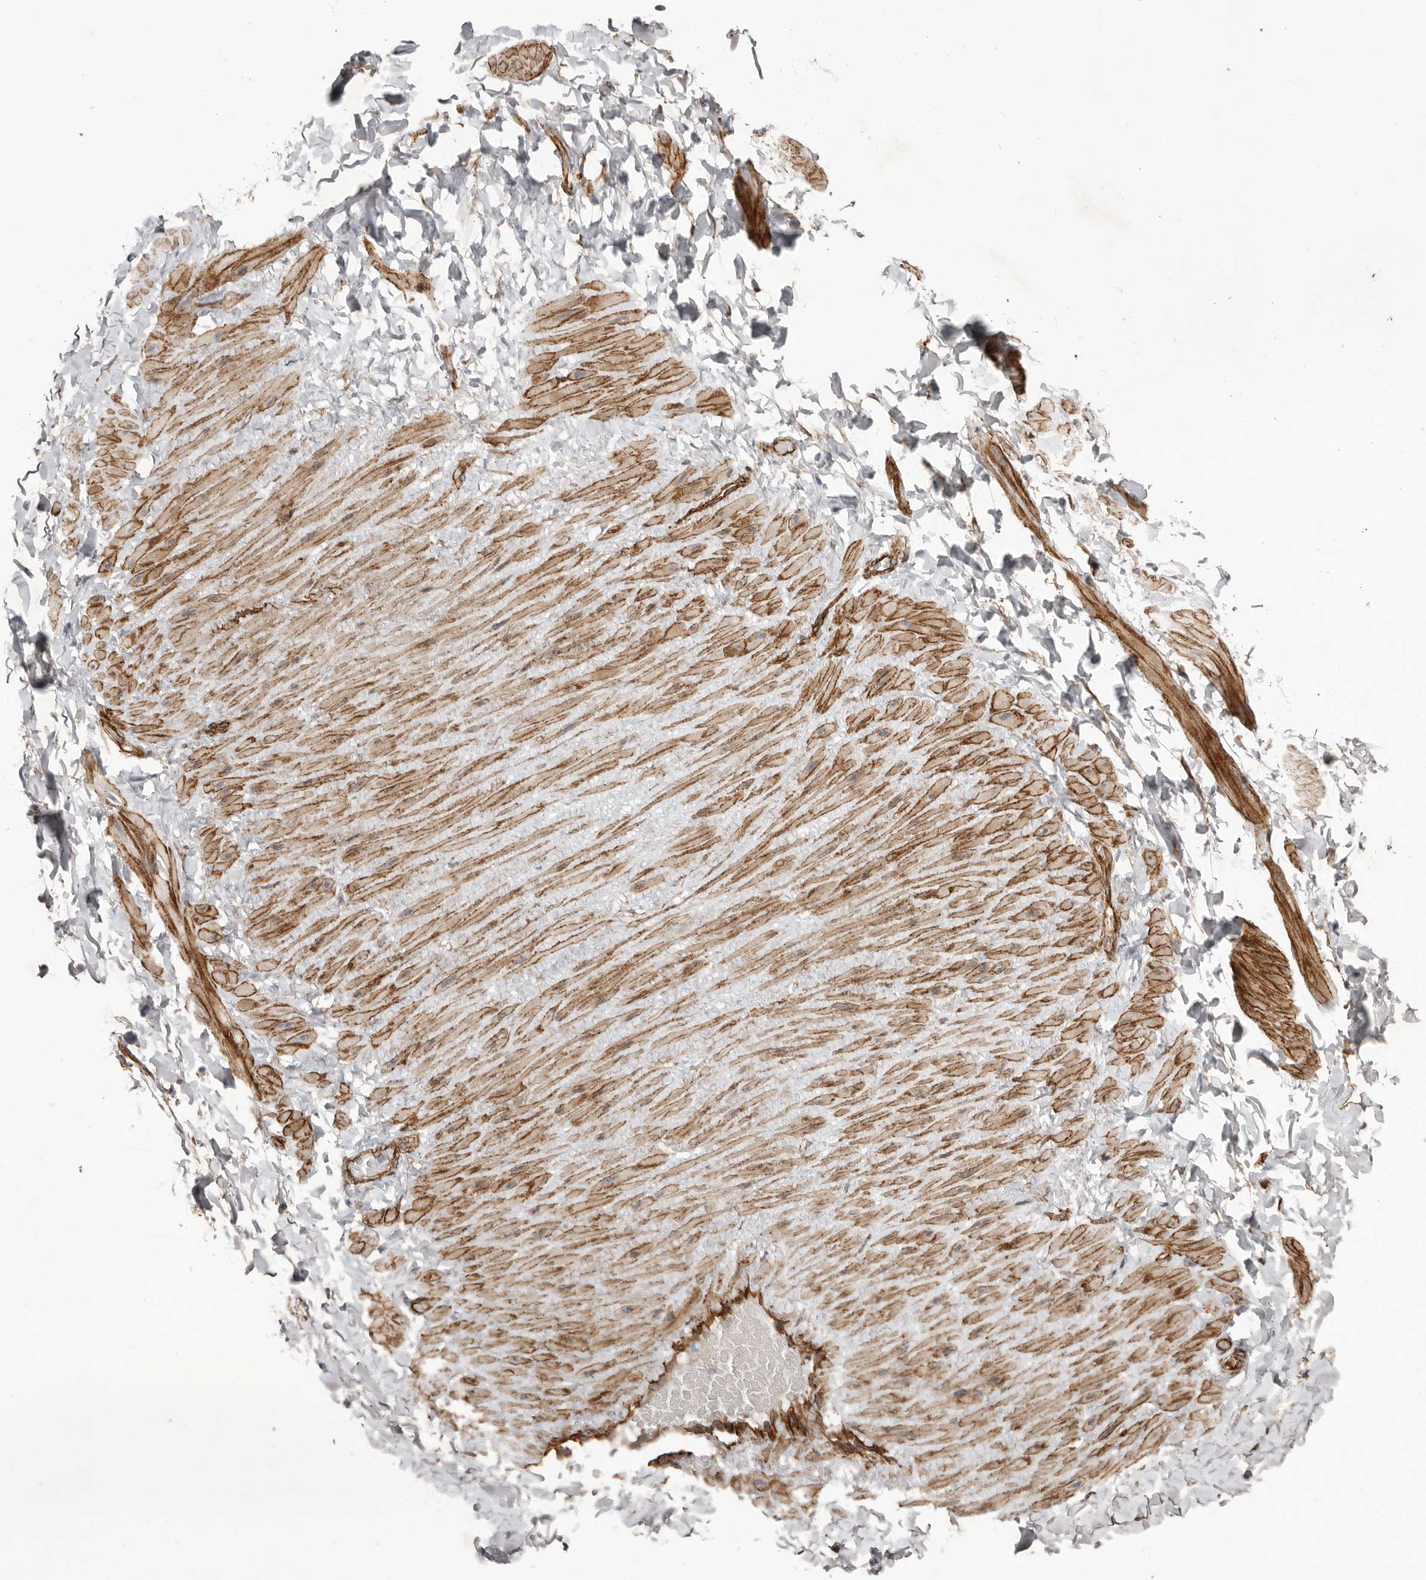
{"staining": {"intensity": "moderate", "quantity": ">75%", "location": "cytoplasmic/membranous"}, "tissue": "adipose tissue", "cell_type": "Adipocytes", "image_type": "normal", "snomed": [{"axis": "morphology", "description": "Normal tissue, NOS"}, {"axis": "topography", "description": "Adipose tissue"}, {"axis": "topography", "description": "Vascular tissue"}, {"axis": "topography", "description": "Peripheral nerve tissue"}], "caption": "Immunohistochemistry (IHC) histopathology image of unremarkable adipose tissue: adipose tissue stained using immunohistochemistry shows medium levels of moderate protein expression localized specifically in the cytoplasmic/membranous of adipocytes, appearing as a cytoplasmic/membranous brown color.", "gene": "RANBP17", "patient": {"sex": "male", "age": 25}}